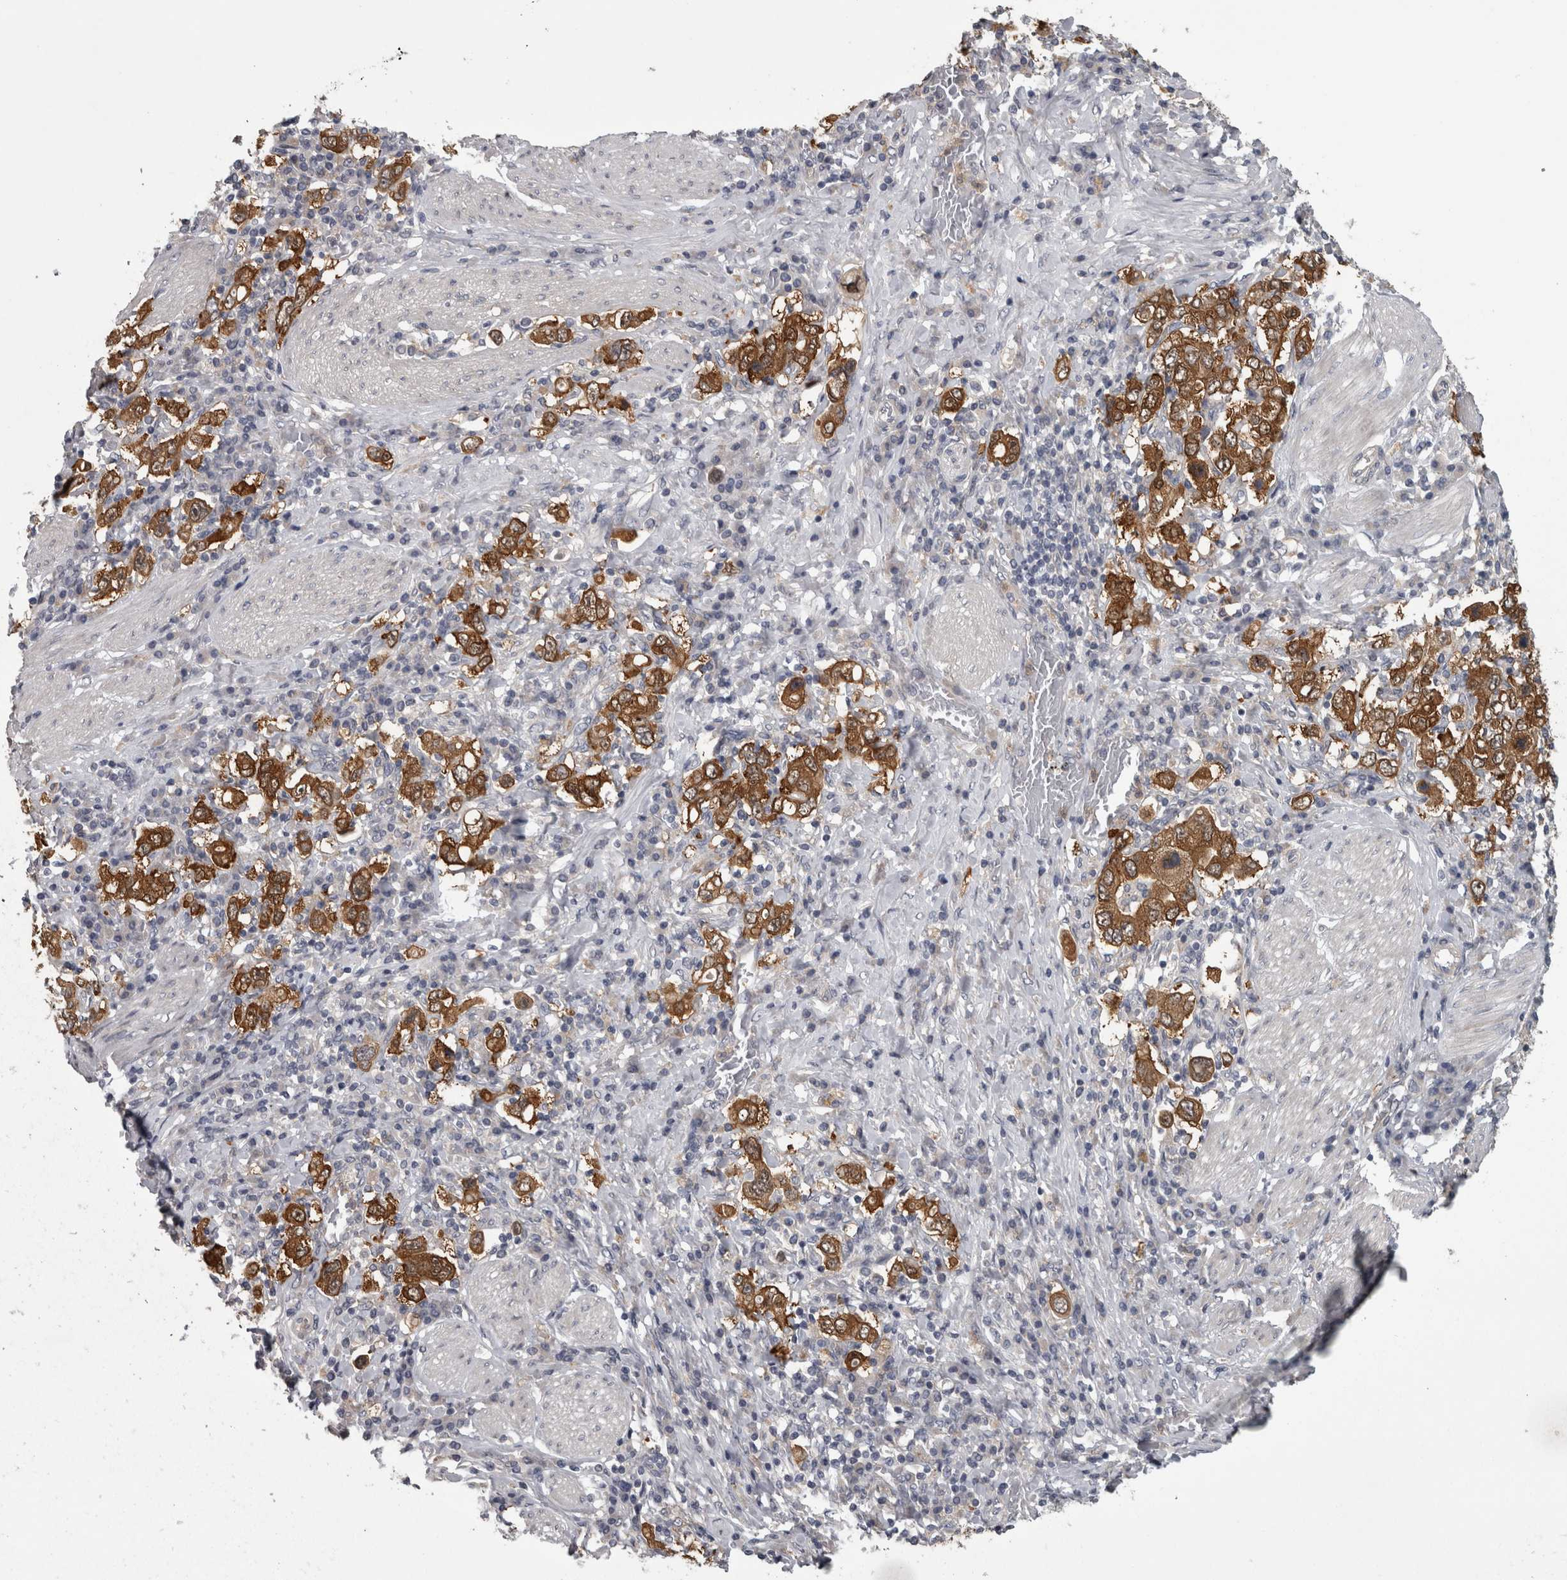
{"staining": {"intensity": "strong", "quantity": ">75%", "location": "cytoplasmic/membranous"}, "tissue": "stomach cancer", "cell_type": "Tumor cells", "image_type": "cancer", "snomed": [{"axis": "morphology", "description": "Adenocarcinoma, NOS"}, {"axis": "topography", "description": "Stomach, upper"}], "caption": "A micrograph of human stomach cancer stained for a protein demonstrates strong cytoplasmic/membranous brown staining in tumor cells.", "gene": "PRKCI", "patient": {"sex": "male", "age": 62}}